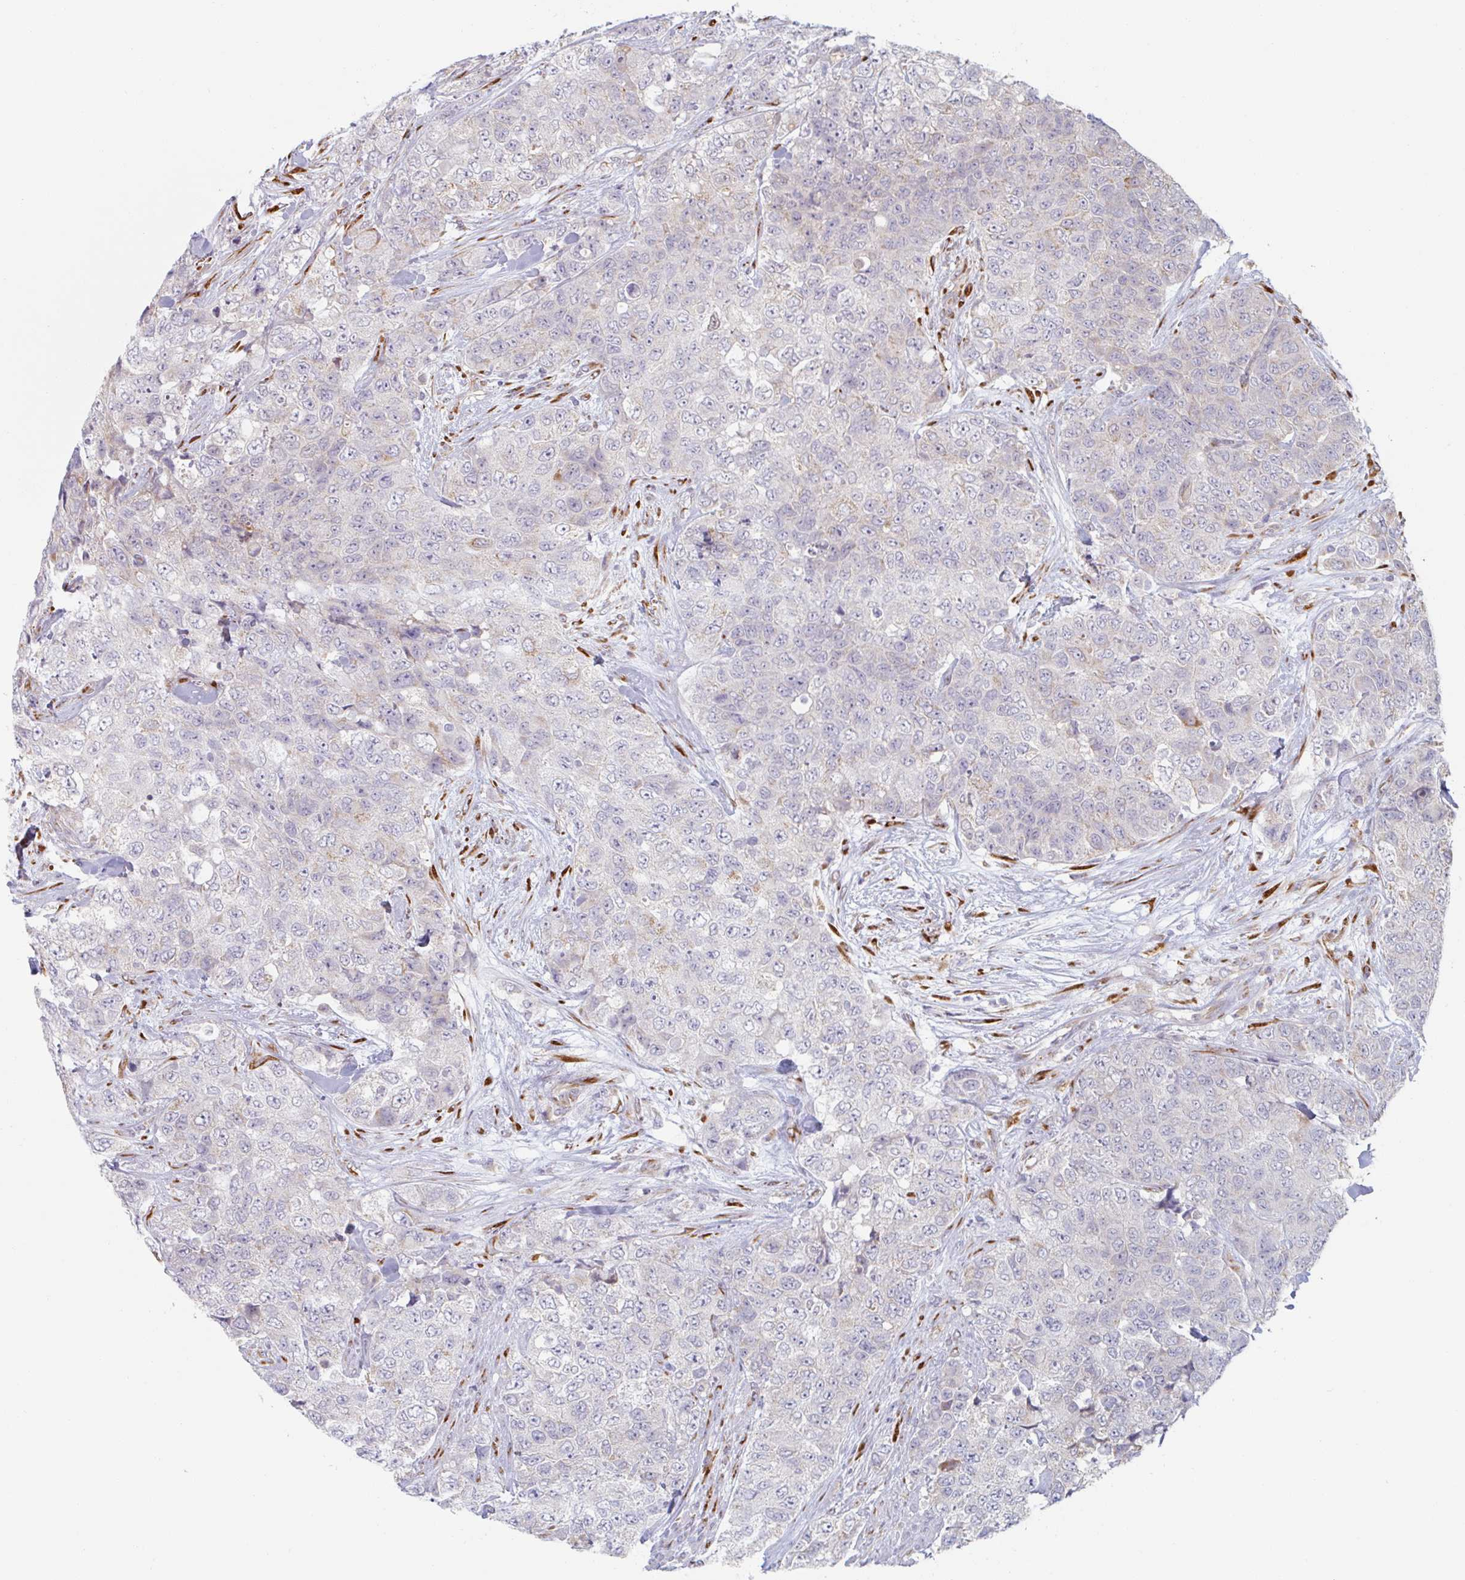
{"staining": {"intensity": "negative", "quantity": "none", "location": "none"}, "tissue": "urothelial cancer", "cell_type": "Tumor cells", "image_type": "cancer", "snomed": [{"axis": "morphology", "description": "Urothelial carcinoma, High grade"}, {"axis": "topography", "description": "Urinary bladder"}], "caption": "Immunohistochemistry (IHC) photomicrograph of neoplastic tissue: human urothelial carcinoma (high-grade) stained with DAB exhibits no significant protein staining in tumor cells. The staining is performed using DAB (3,3'-diaminobenzidine) brown chromogen with nuclei counter-stained in using hematoxylin.", "gene": "TRAPPC10", "patient": {"sex": "female", "age": 78}}